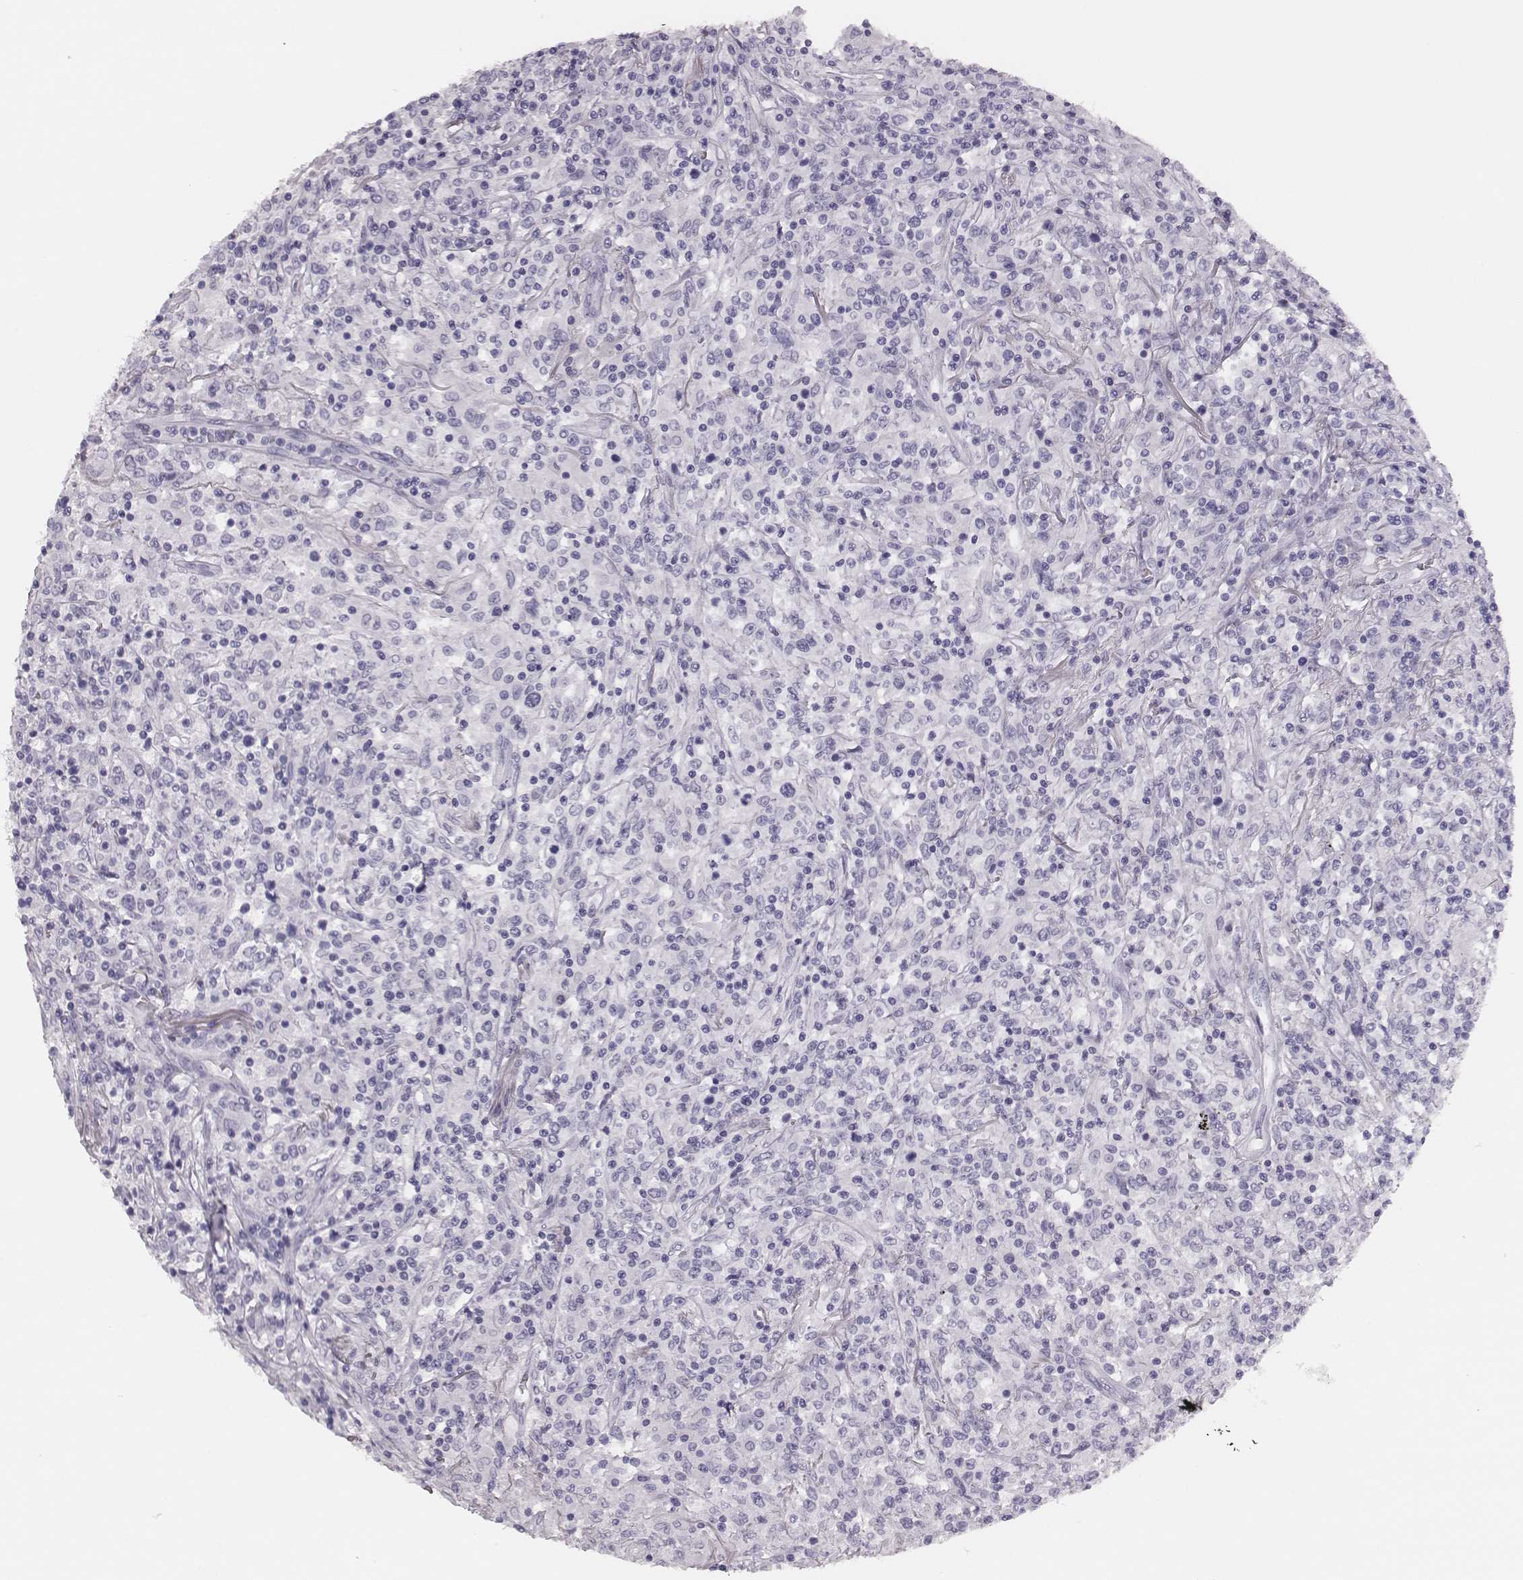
{"staining": {"intensity": "negative", "quantity": "none", "location": "none"}, "tissue": "lymphoma", "cell_type": "Tumor cells", "image_type": "cancer", "snomed": [{"axis": "morphology", "description": "Malignant lymphoma, non-Hodgkin's type, High grade"}, {"axis": "topography", "description": "Lung"}], "caption": "Tumor cells are negative for brown protein staining in malignant lymphoma, non-Hodgkin's type (high-grade). The staining was performed using DAB (3,3'-diaminobenzidine) to visualize the protein expression in brown, while the nuclei were stained in blue with hematoxylin (Magnification: 20x).", "gene": "H1-6", "patient": {"sex": "male", "age": 79}}